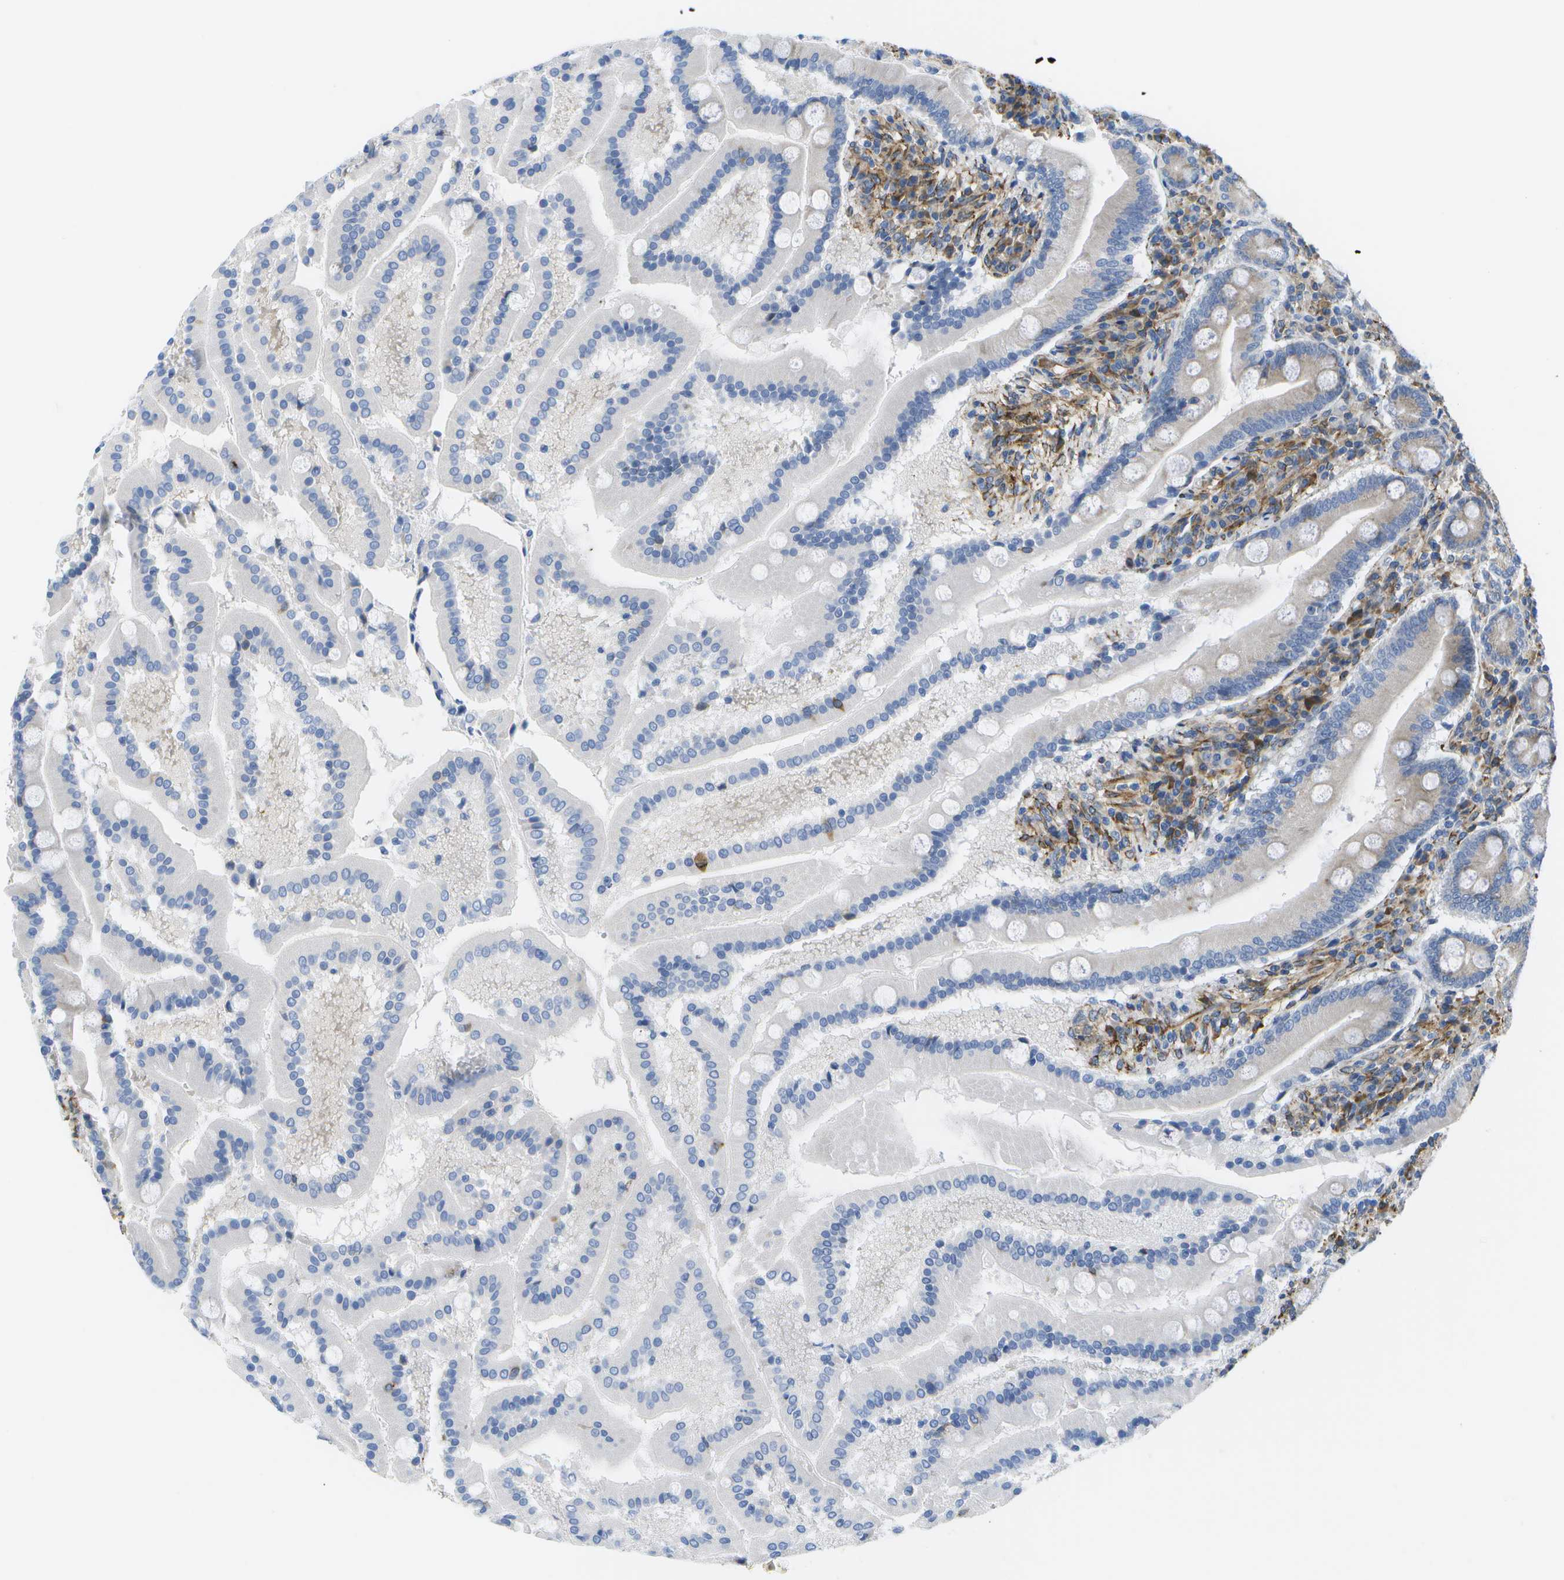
{"staining": {"intensity": "moderate", "quantity": "<25%", "location": "cytoplasmic/membranous"}, "tissue": "duodenum", "cell_type": "Glandular cells", "image_type": "normal", "snomed": [{"axis": "morphology", "description": "Normal tissue, NOS"}, {"axis": "topography", "description": "Duodenum"}], "caption": "Immunohistochemistry (IHC) (DAB) staining of benign duodenum displays moderate cytoplasmic/membranous protein positivity in approximately <25% of glandular cells. The staining is performed using DAB (3,3'-diaminobenzidine) brown chromogen to label protein expression. The nuclei are counter-stained blue using hematoxylin.", "gene": "ZDHHC17", "patient": {"sex": "male", "age": 50}}